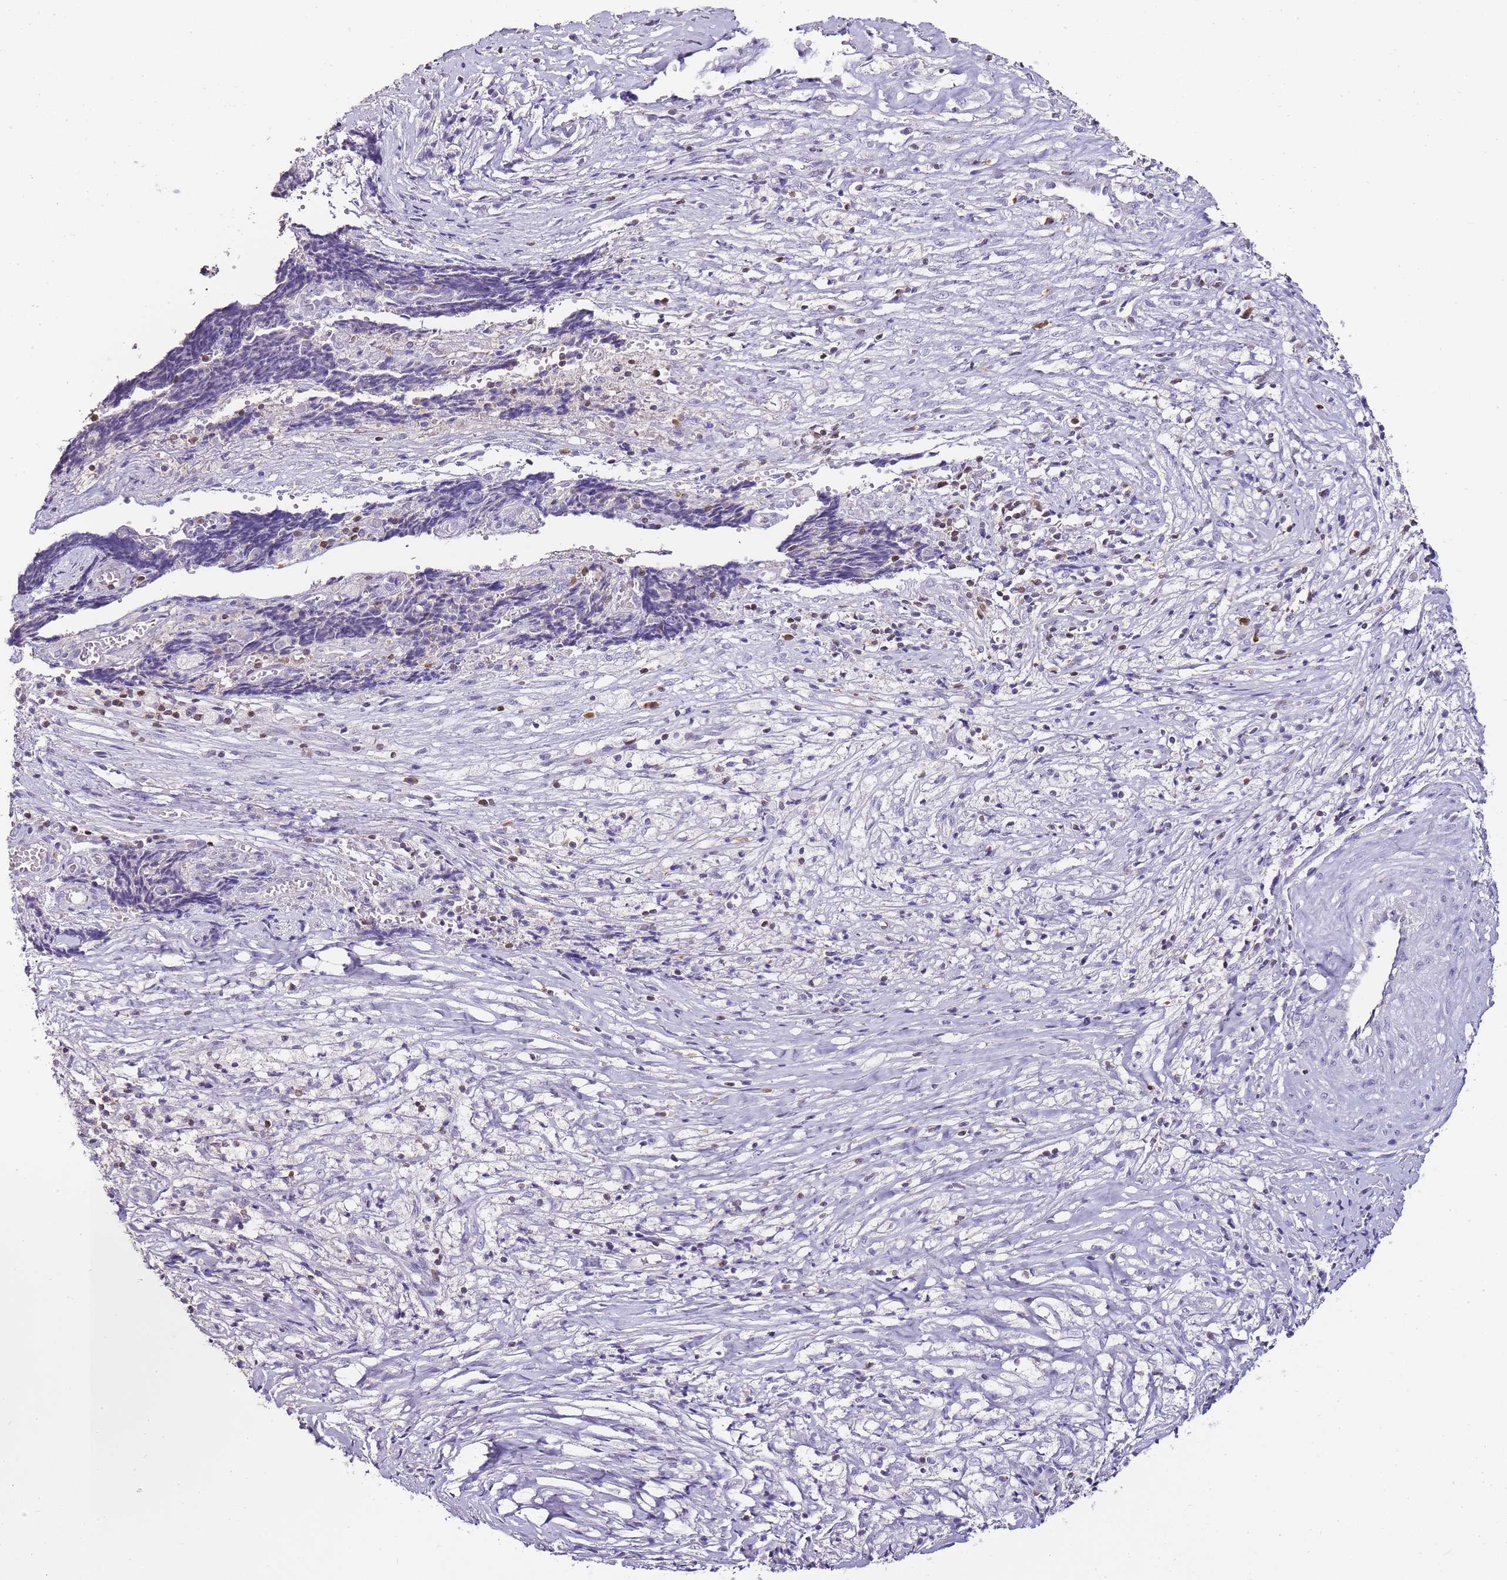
{"staining": {"intensity": "negative", "quantity": "none", "location": "none"}, "tissue": "ovarian cancer", "cell_type": "Tumor cells", "image_type": "cancer", "snomed": [{"axis": "morphology", "description": "Carcinoma, endometroid"}, {"axis": "topography", "description": "Ovary"}], "caption": "IHC photomicrograph of neoplastic tissue: human endometroid carcinoma (ovarian) stained with DAB (3,3'-diaminobenzidine) reveals no significant protein expression in tumor cells. (Stains: DAB (3,3'-diaminobenzidine) immunohistochemistry (IHC) with hematoxylin counter stain, Microscopy: brightfield microscopy at high magnification).", "gene": "ZBP1", "patient": {"sex": "female", "age": 42}}